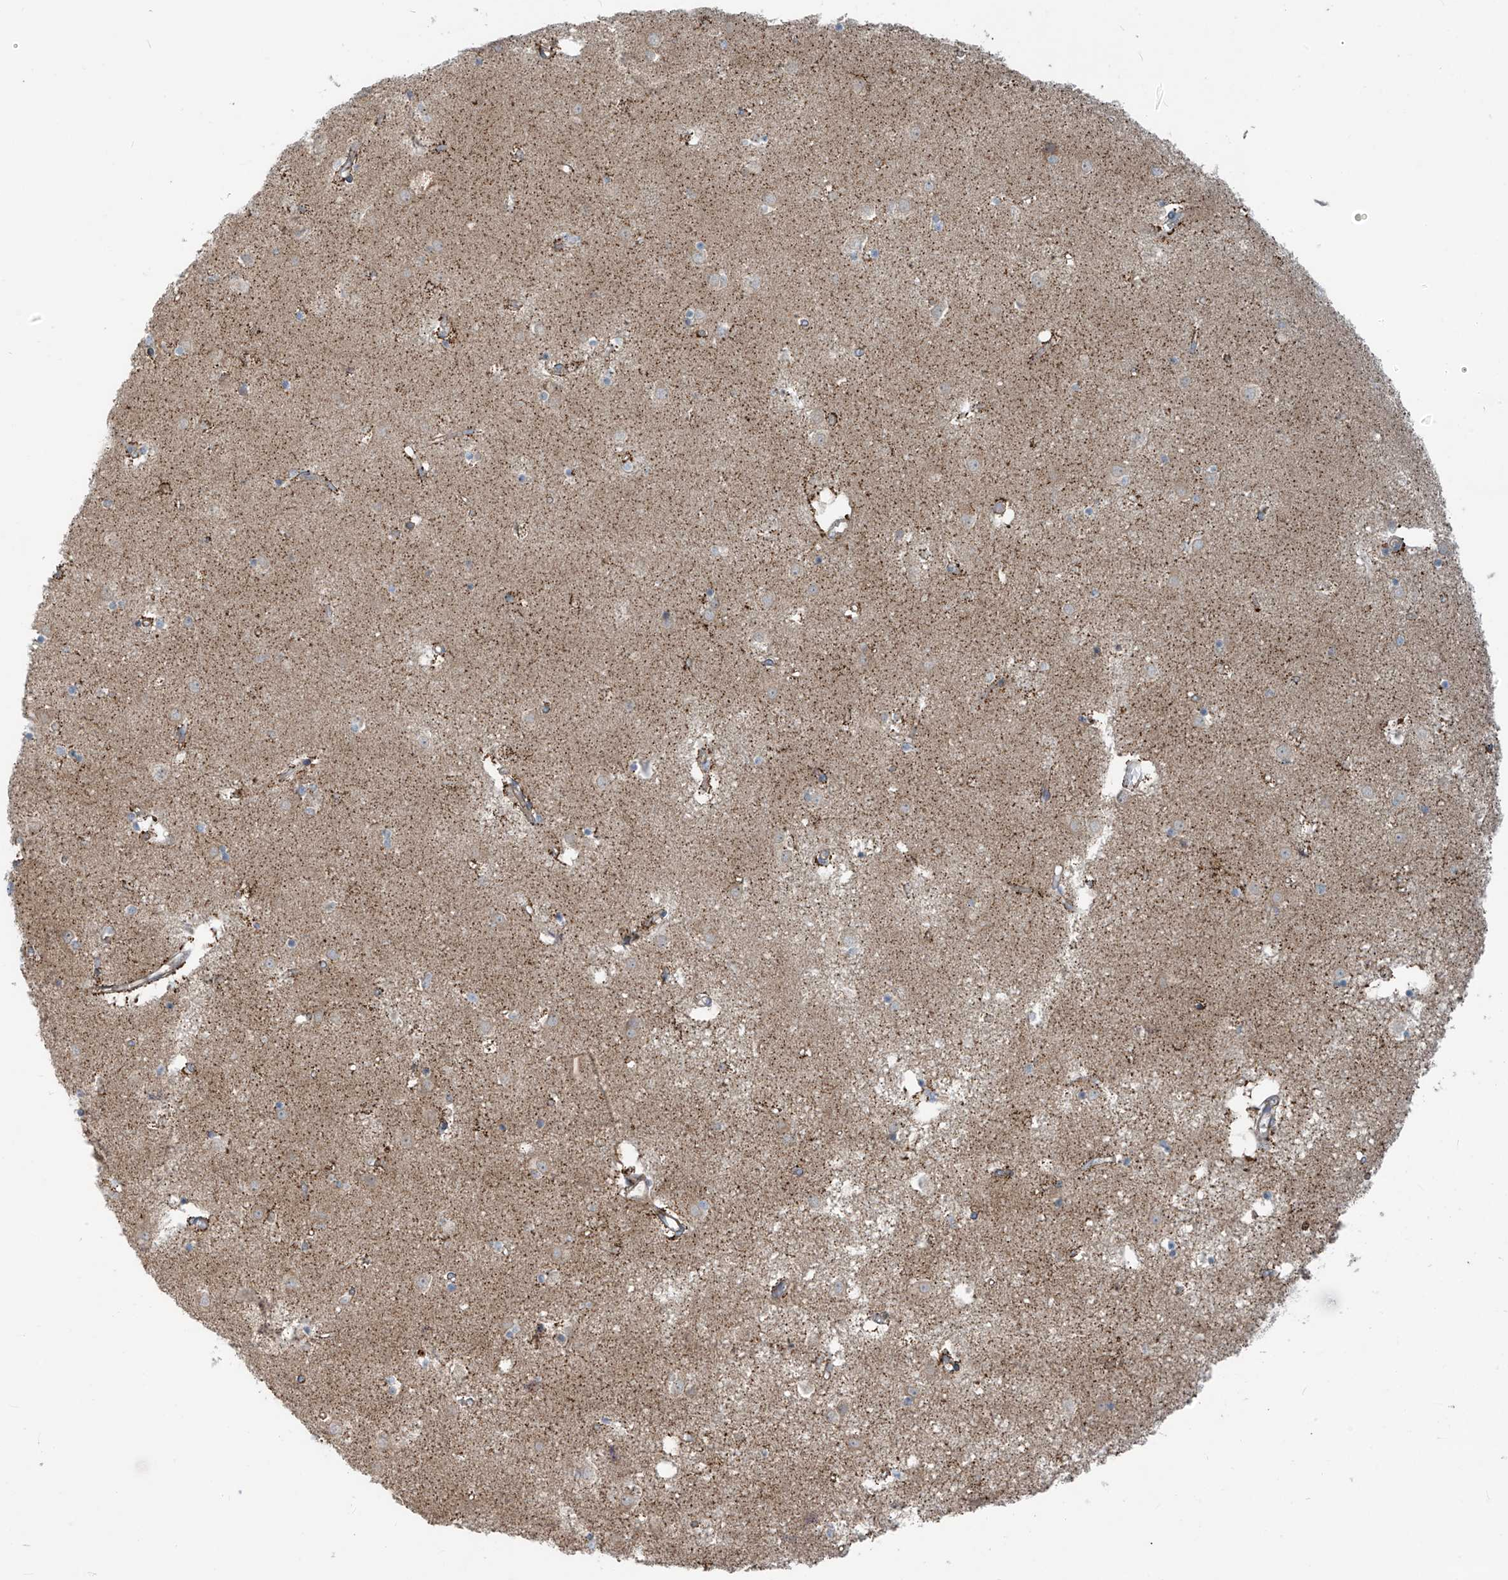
{"staining": {"intensity": "moderate", "quantity": "<25%", "location": "cytoplasmic/membranous"}, "tissue": "caudate", "cell_type": "Glial cells", "image_type": "normal", "snomed": [{"axis": "morphology", "description": "Normal tissue, NOS"}, {"axis": "topography", "description": "Lateral ventricle wall"}], "caption": "IHC photomicrograph of normal caudate stained for a protein (brown), which reveals low levels of moderate cytoplasmic/membranous positivity in about <25% of glial cells.", "gene": "LZTS3", "patient": {"sex": "male", "age": 45}}